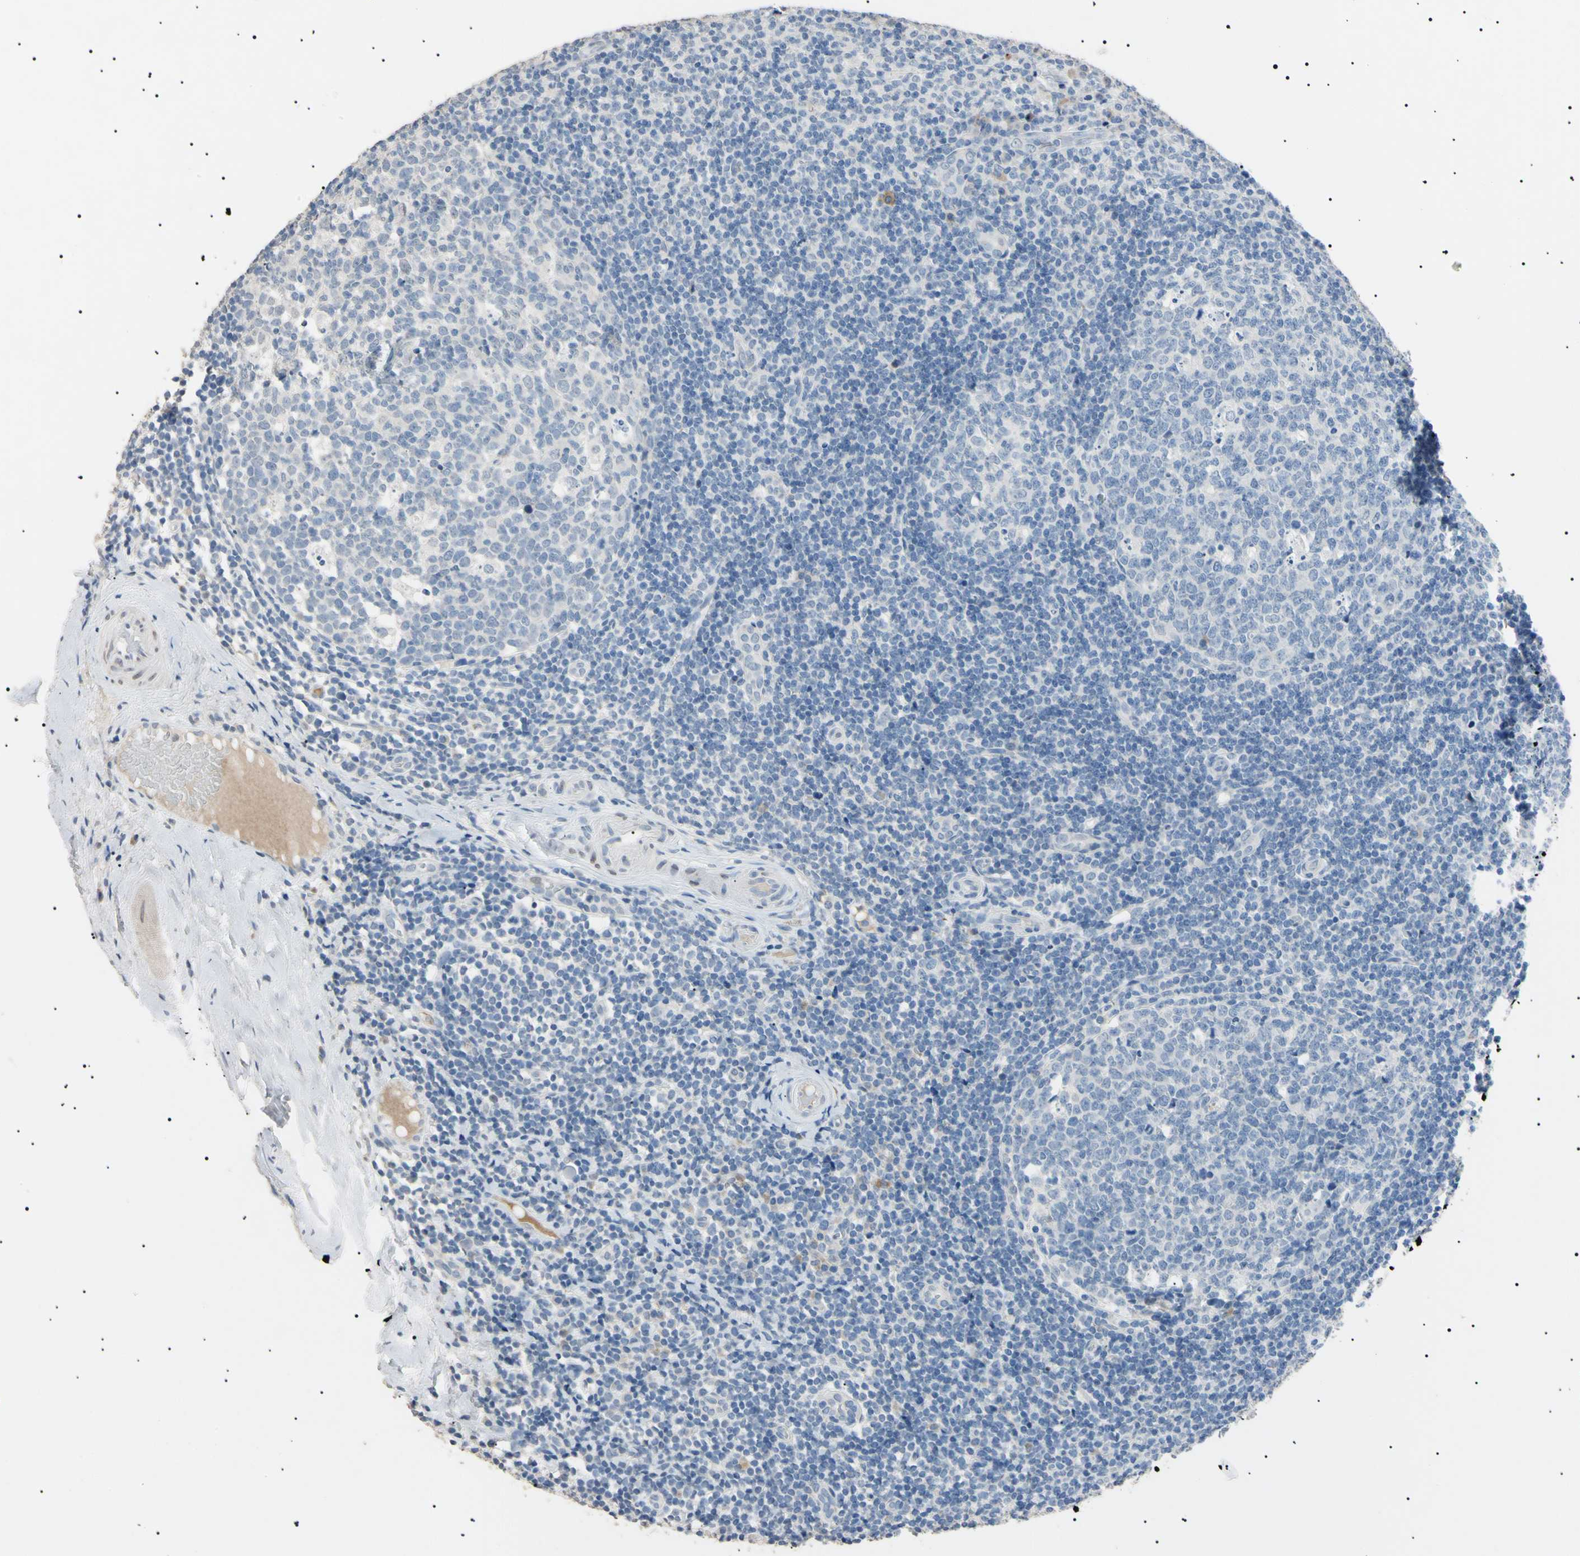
{"staining": {"intensity": "negative", "quantity": "none", "location": "none"}, "tissue": "tonsil", "cell_type": "Germinal center cells", "image_type": "normal", "snomed": [{"axis": "morphology", "description": "Normal tissue, NOS"}, {"axis": "topography", "description": "Tonsil"}], "caption": "This histopathology image is of normal tonsil stained with immunohistochemistry (IHC) to label a protein in brown with the nuclei are counter-stained blue. There is no staining in germinal center cells. The staining was performed using DAB to visualize the protein expression in brown, while the nuclei were stained in blue with hematoxylin (Magnification: 20x).", "gene": "CGB3", "patient": {"sex": "female", "age": 19}}